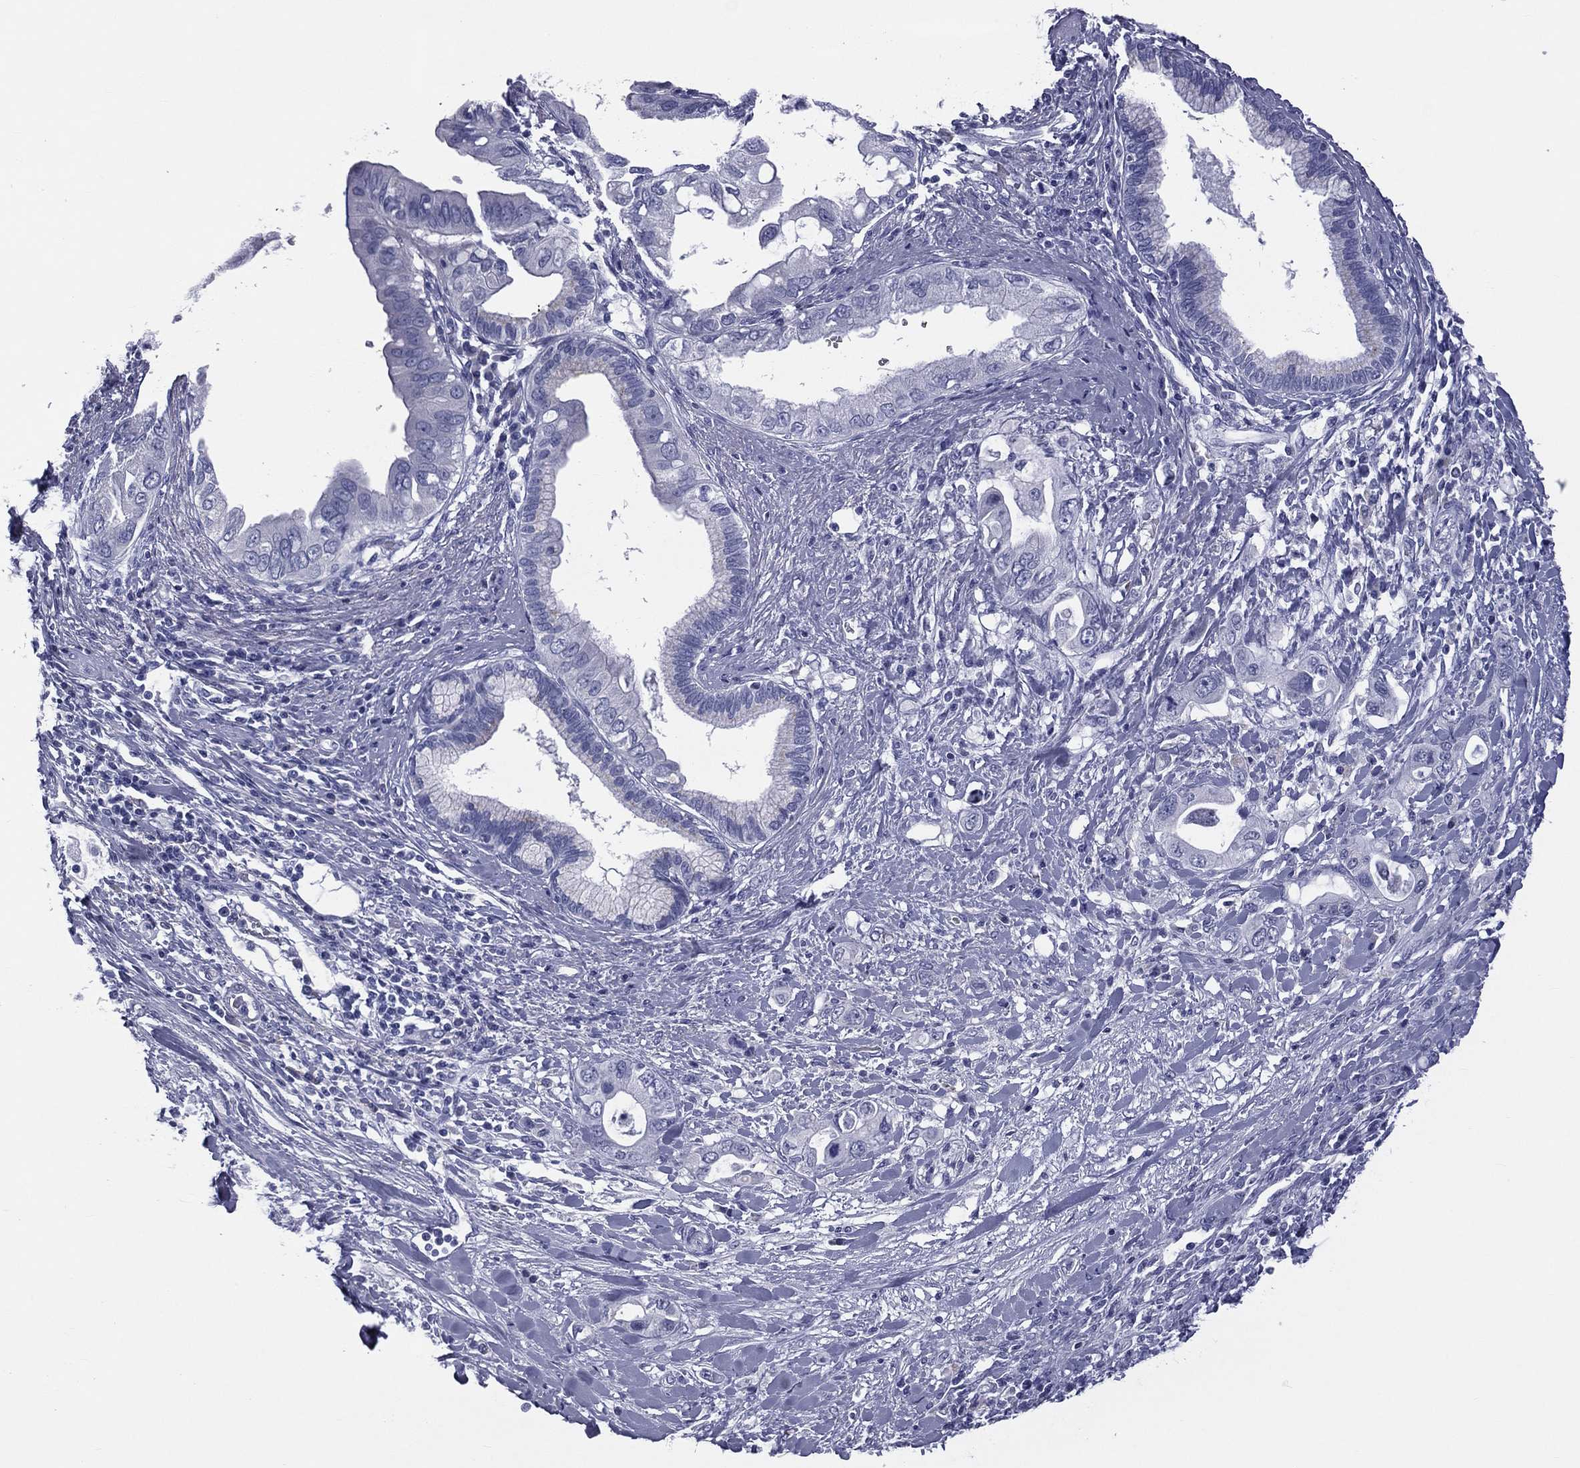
{"staining": {"intensity": "negative", "quantity": "none", "location": "none"}, "tissue": "pancreatic cancer", "cell_type": "Tumor cells", "image_type": "cancer", "snomed": [{"axis": "morphology", "description": "Adenocarcinoma, NOS"}, {"axis": "topography", "description": "Pancreas"}], "caption": "Immunohistochemical staining of human pancreatic adenocarcinoma shows no significant positivity in tumor cells.", "gene": "MLN", "patient": {"sex": "female", "age": 56}}